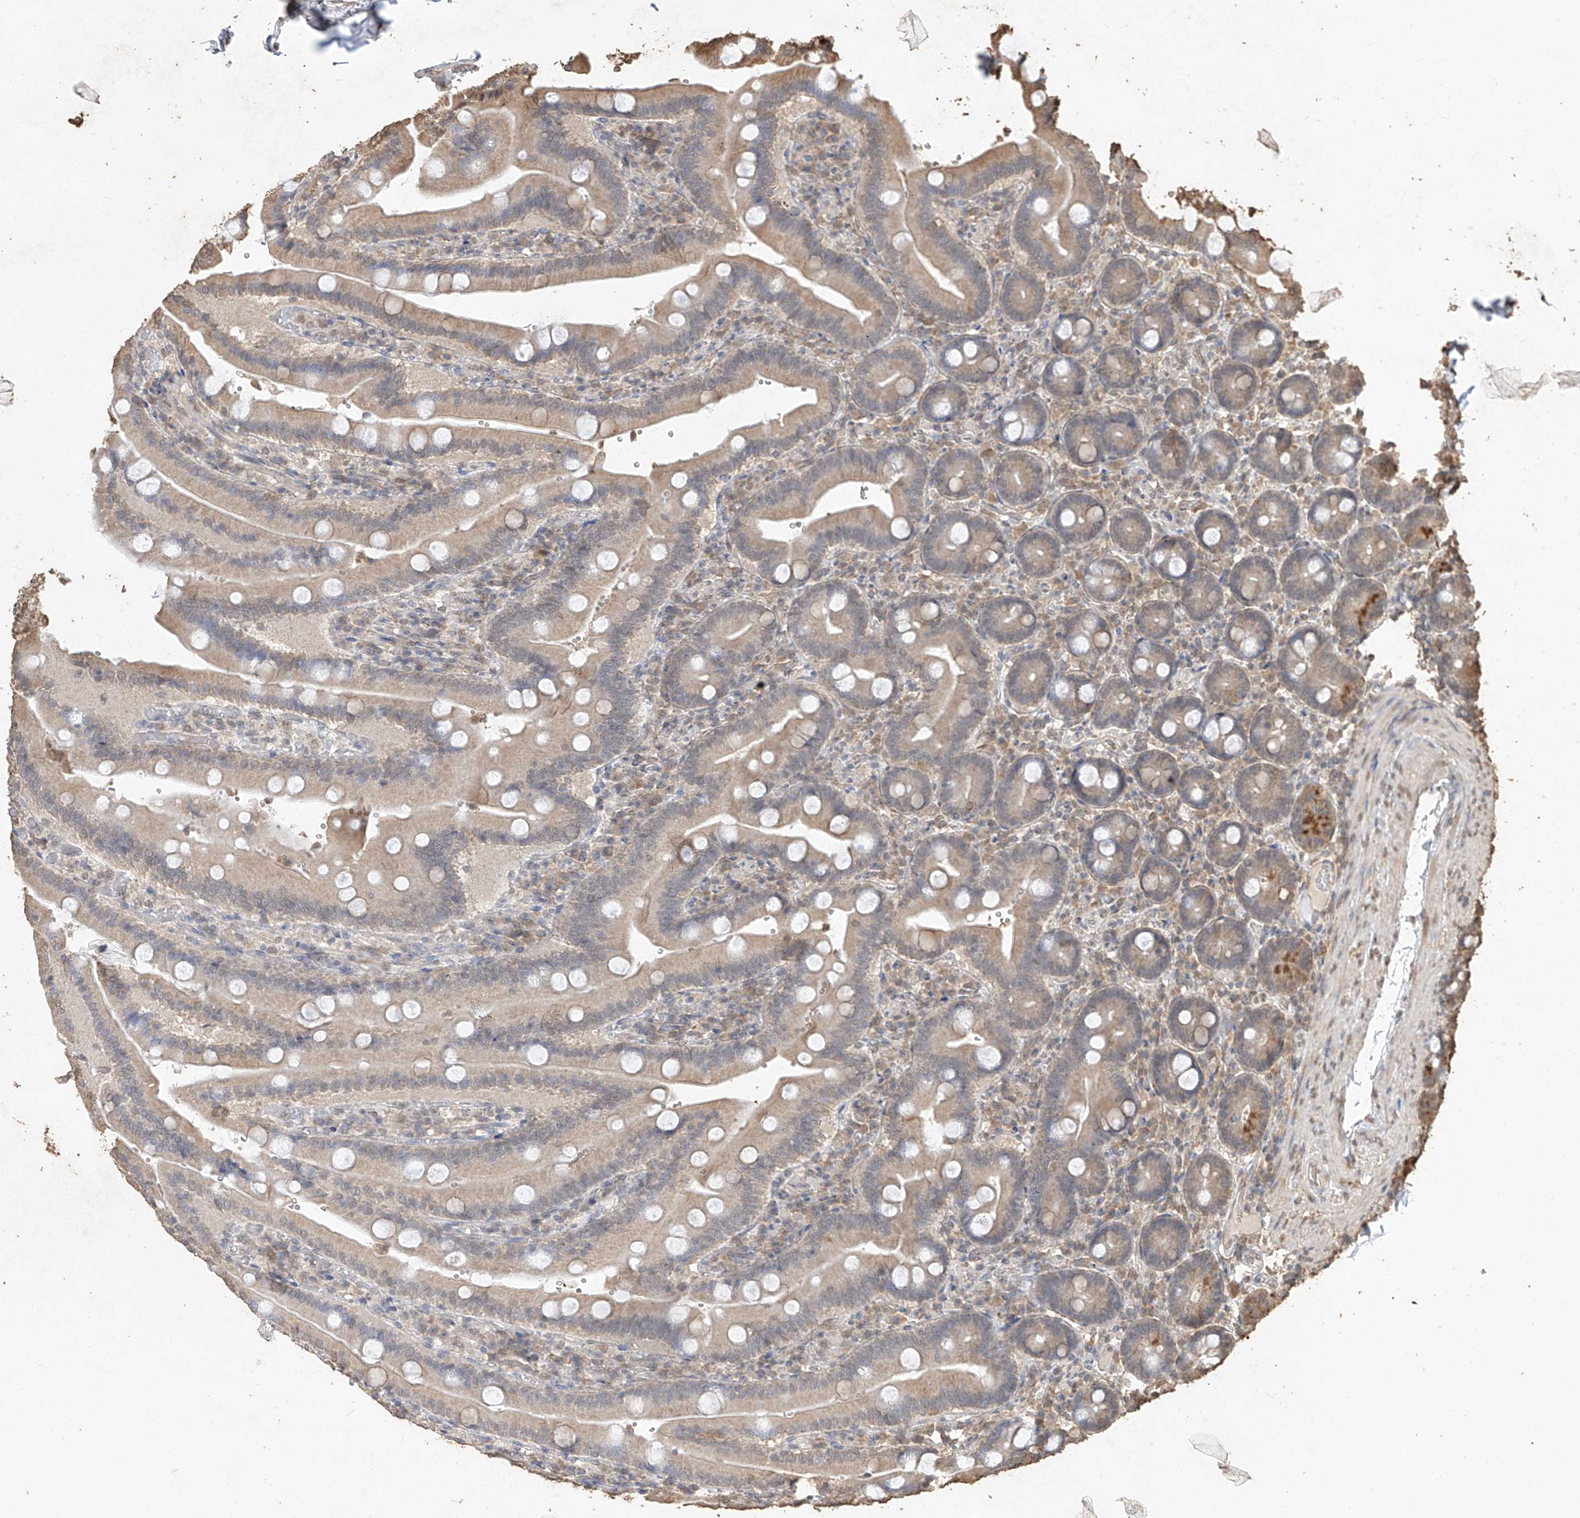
{"staining": {"intensity": "moderate", "quantity": "<25%", "location": "cytoplasmic/membranous"}, "tissue": "duodenum", "cell_type": "Glandular cells", "image_type": "normal", "snomed": [{"axis": "morphology", "description": "Normal tissue, NOS"}, {"axis": "topography", "description": "Duodenum"}], "caption": "Immunohistochemical staining of normal human duodenum exhibits moderate cytoplasmic/membranous protein expression in approximately <25% of glandular cells.", "gene": "ELOVL1", "patient": {"sex": "female", "age": 62}}